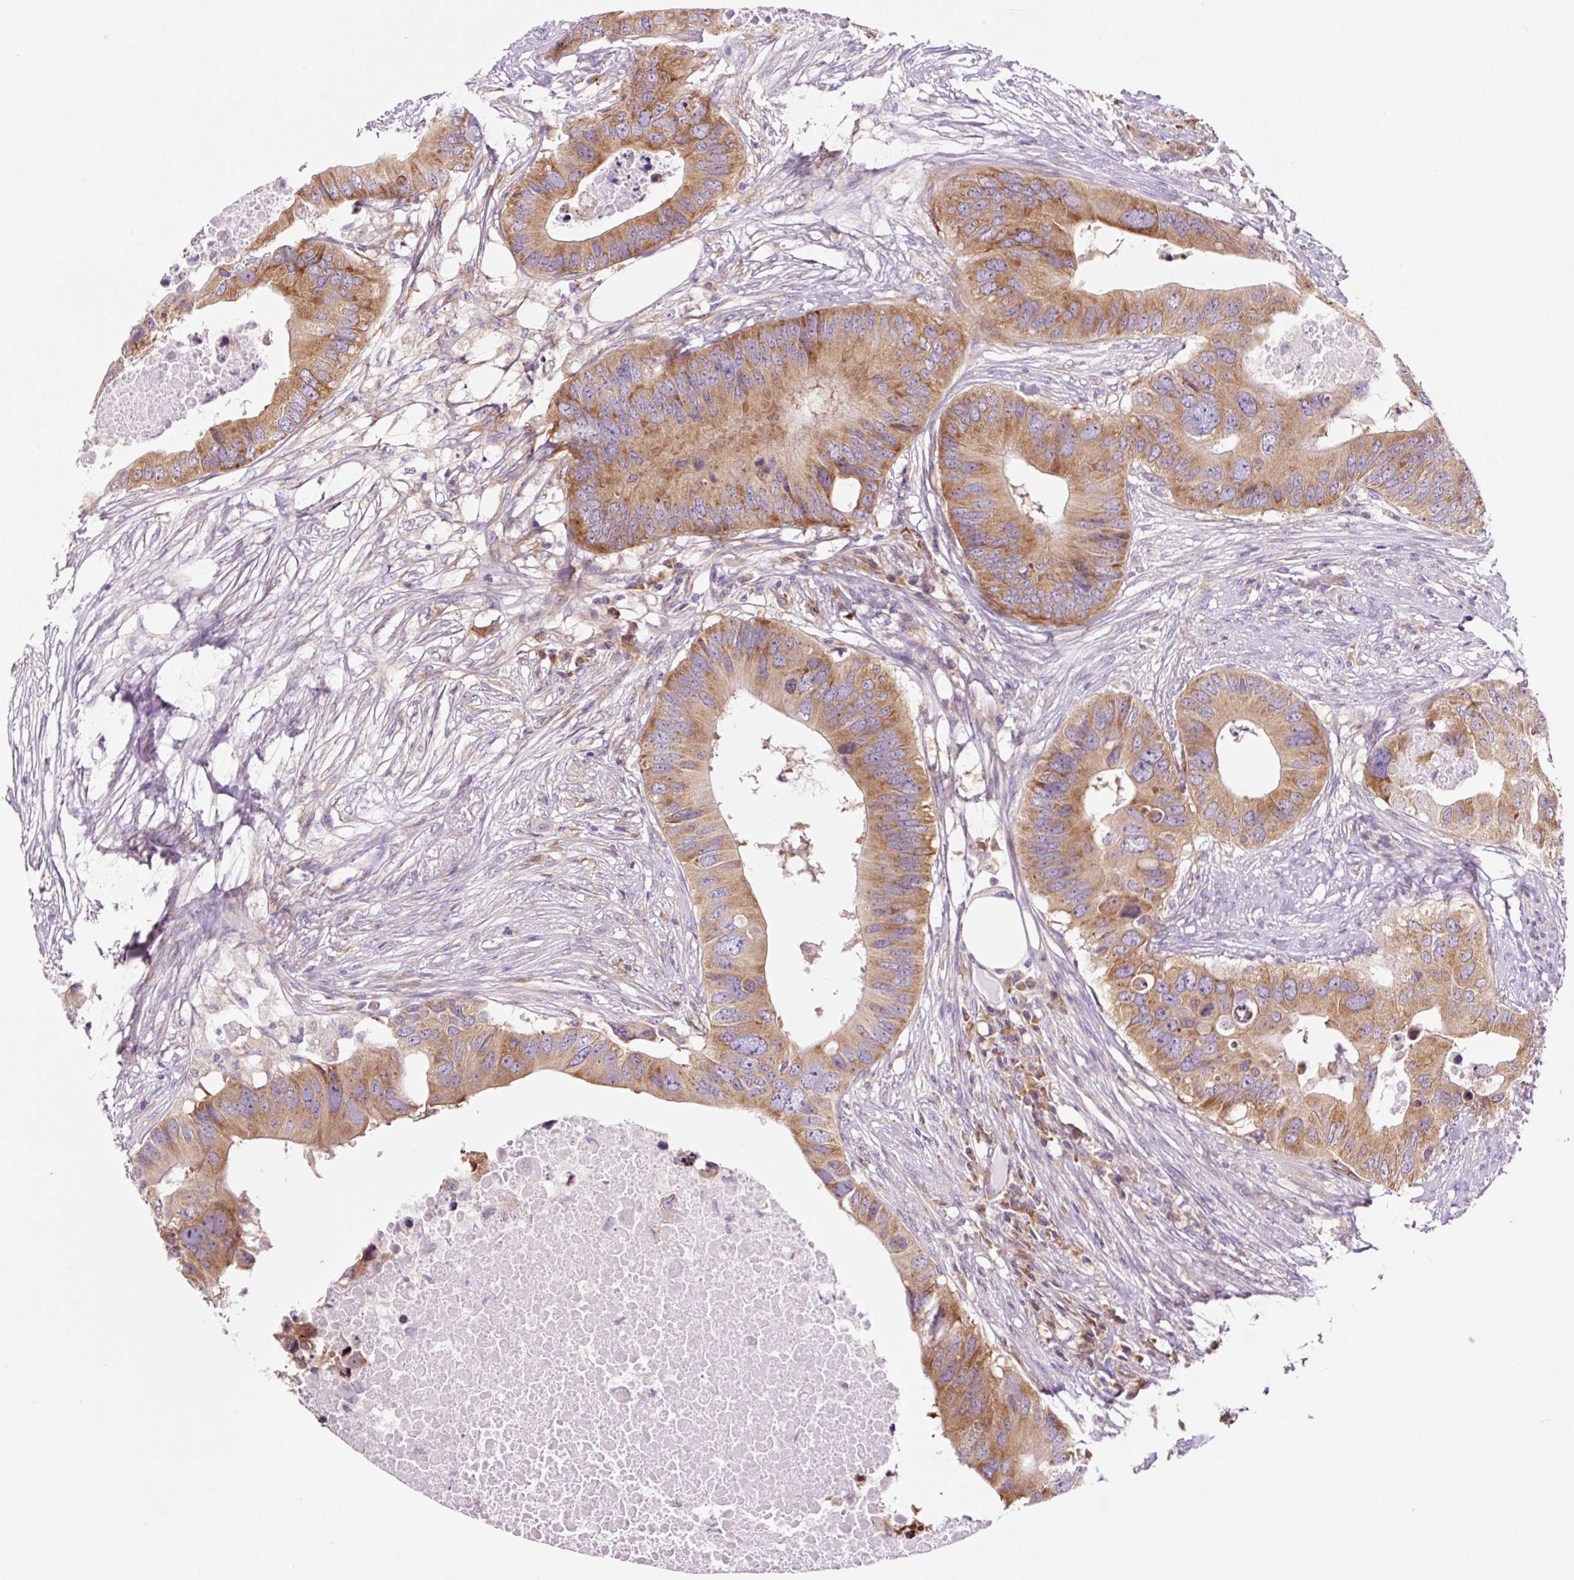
{"staining": {"intensity": "moderate", "quantity": ">75%", "location": "cytoplasmic/membranous"}, "tissue": "colorectal cancer", "cell_type": "Tumor cells", "image_type": "cancer", "snomed": [{"axis": "morphology", "description": "Adenocarcinoma, NOS"}, {"axis": "topography", "description": "Colon"}], "caption": "Immunohistochemical staining of human colorectal cancer displays moderate cytoplasmic/membranous protein expression in approximately >75% of tumor cells.", "gene": "RPL41", "patient": {"sex": "male", "age": 71}}